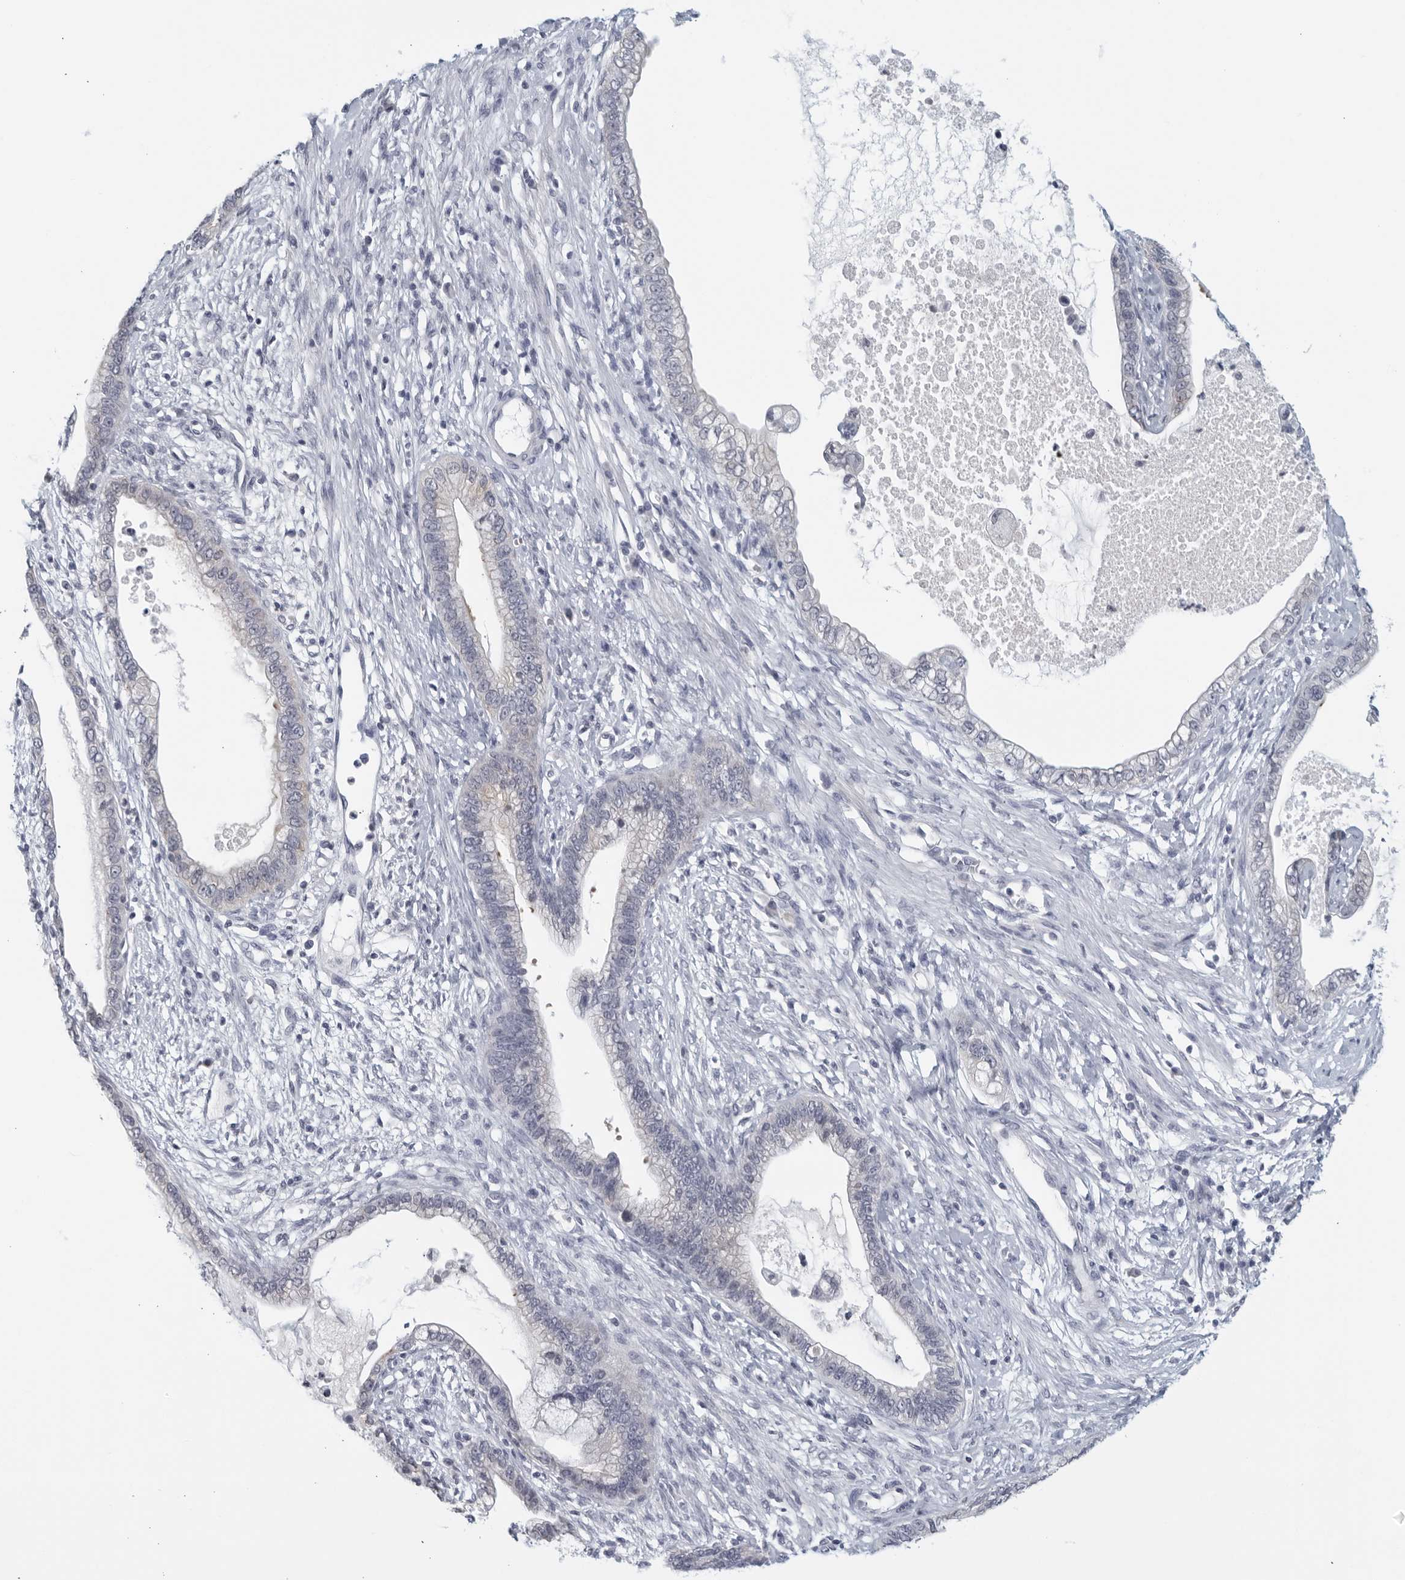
{"staining": {"intensity": "negative", "quantity": "none", "location": "none"}, "tissue": "cervical cancer", "cell_type": "Tumor cells", "image_type": "cancer", "snomed": [{"axis": "morphology", "description": "Adenocarcinoma, NOS"}, {"axis": "topography", "description": "Cervix"}], "caption": "There is no significant positivity in tumor cells of adenocarcinoma (cervical).", "gene": "MATN1", "patient": {"sex": "female", "age": 44}}